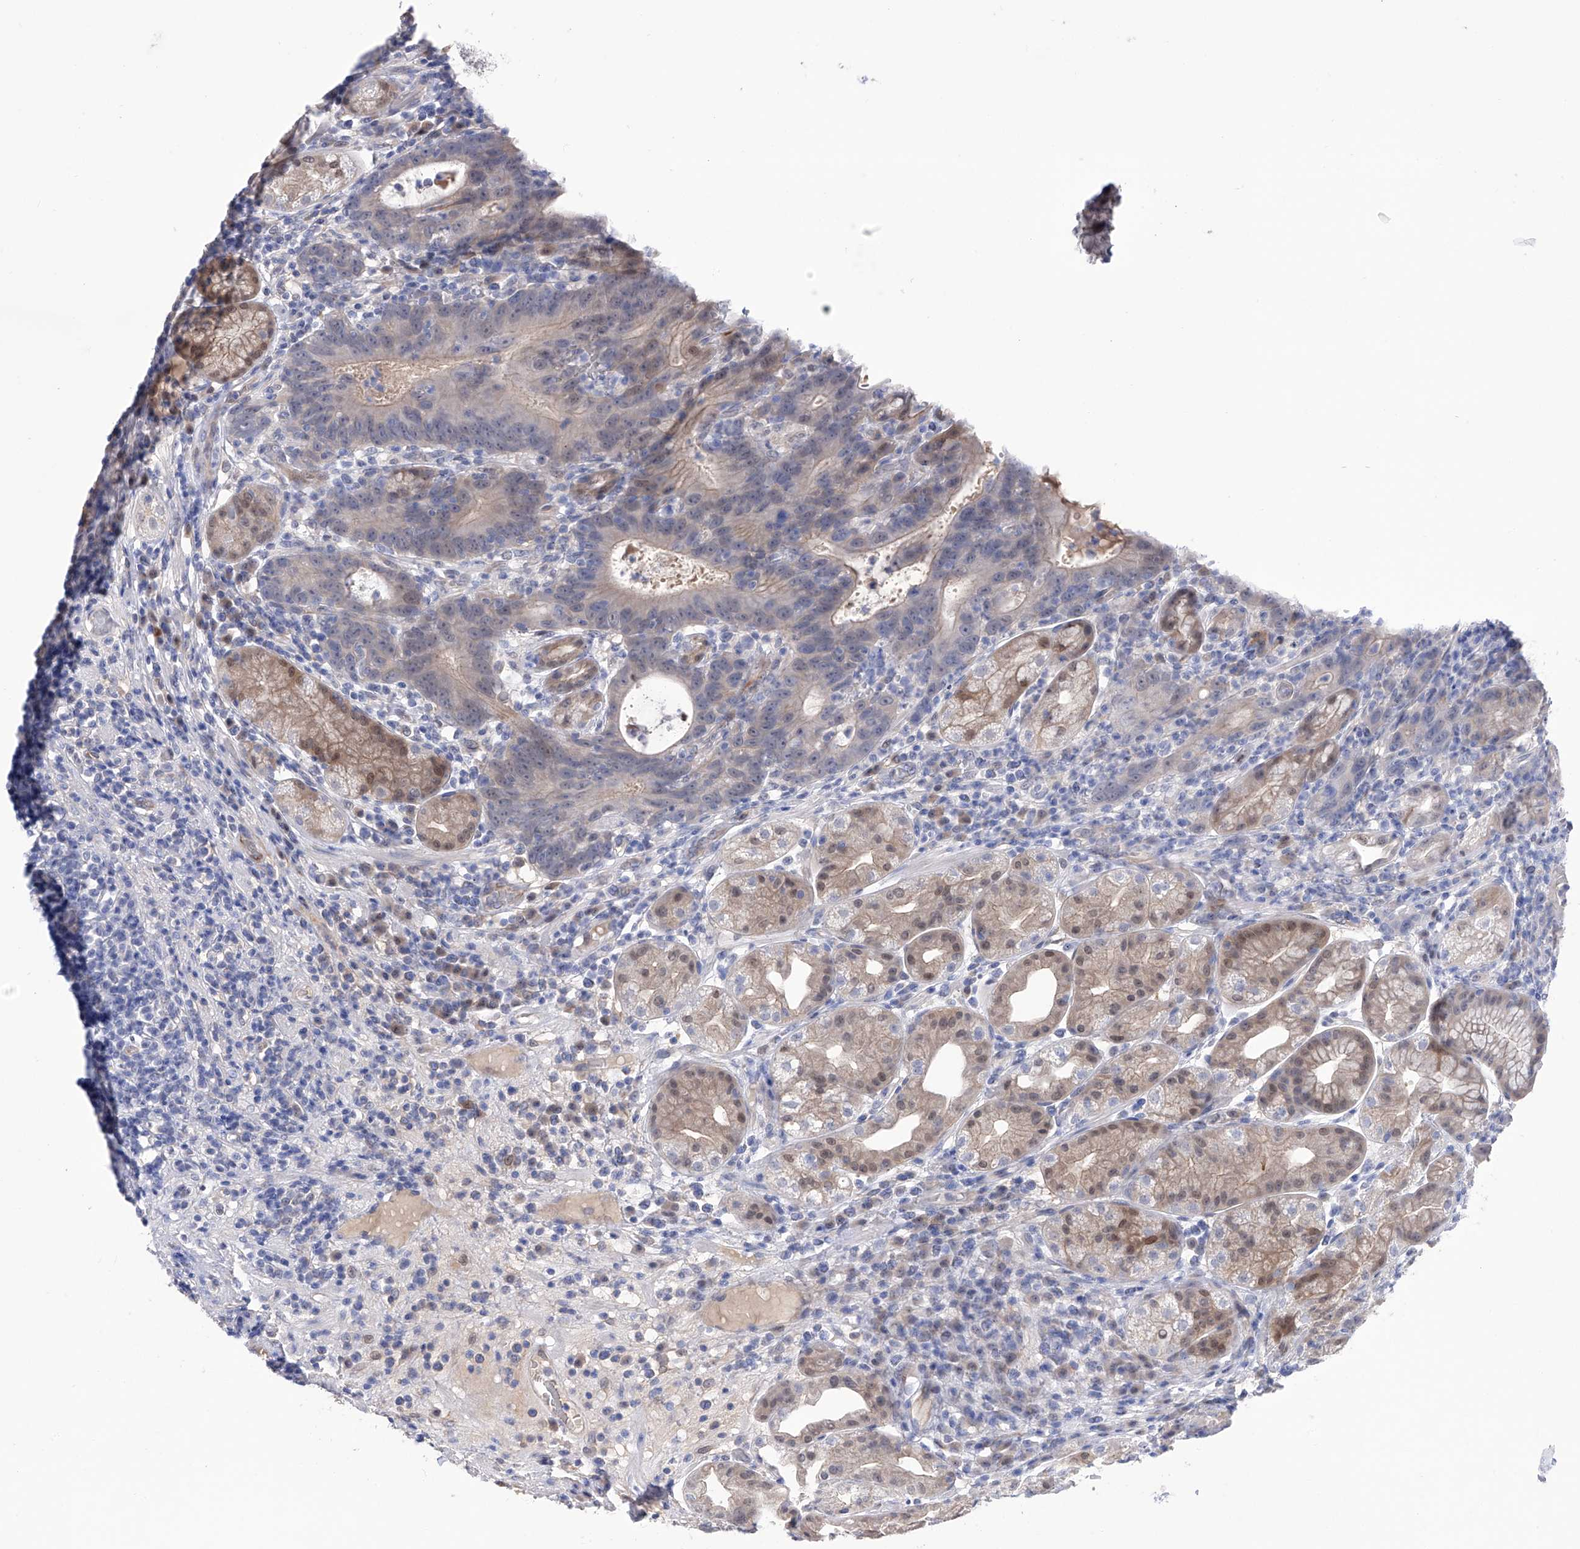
{"staining": {"intensity": "weak", "quantity": "25%-75%", "location": "cytoplasmic/membranous,nuclear"}, "tissue": "stomach", "cell_type": "Glandular cells", "image_type": "normal", "snomed": [{"axis": "morphology", "description": "Normal tissue, NOS"}, {"axis": "topography", "description": "Stomach"}], "caption": "Immunohistochemical staining of benign human stomach exhibits 25%-75% levels of weak cytoplasmic/membranous,nuclear protein staining in about 25%-75% of glandular cells.", "gene": "PGM3", "patient": {"sex": "male", "age": 57}}